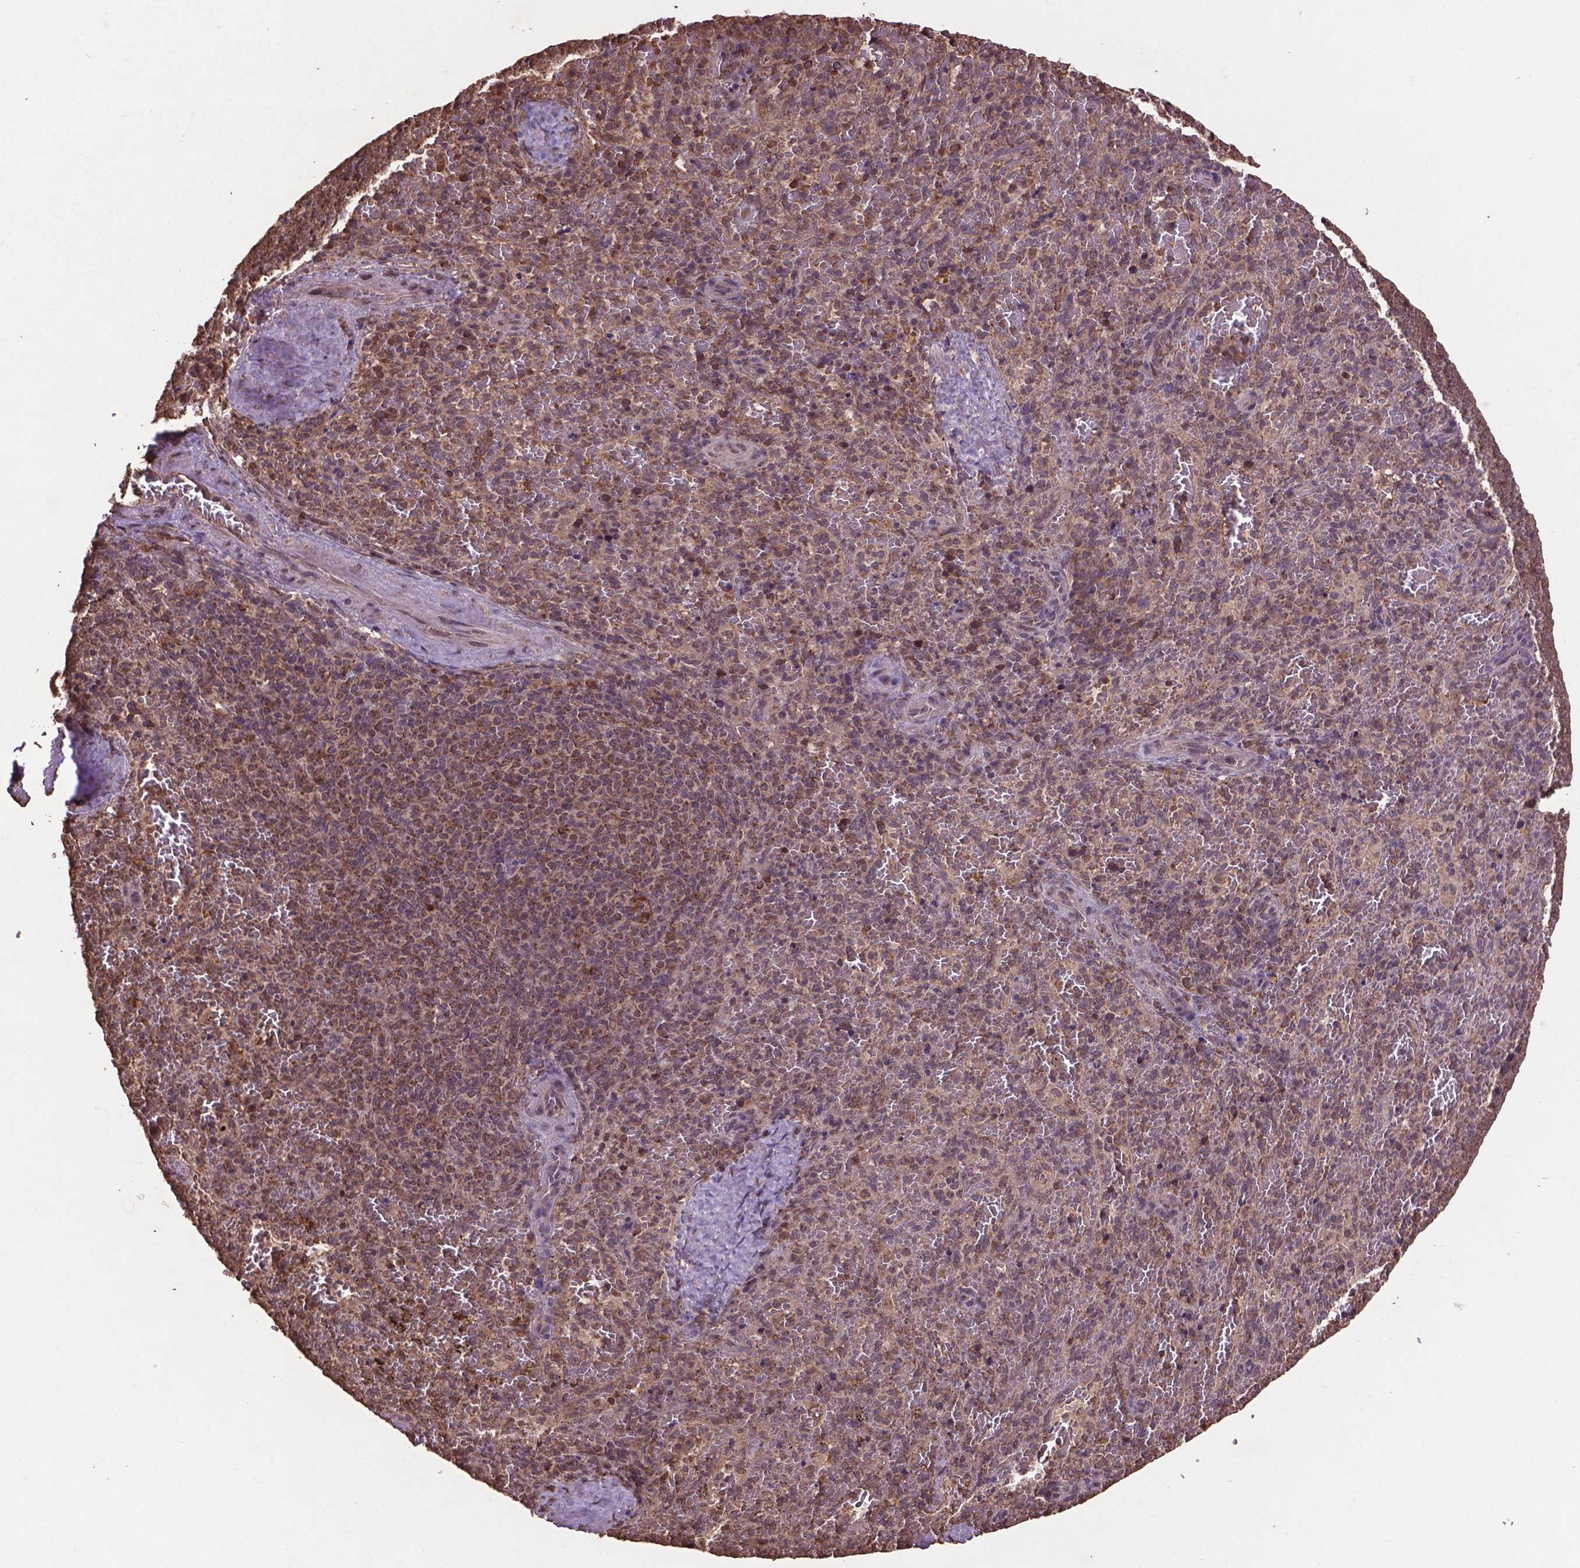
{"staining": {"intensity": "moderate", "quantity": "25%-75%", "location": "cytoplasmic/membranous"}, "tissue": "spleen", "cell_type": "Cells in red pulp", "image_type": "normal", "snomed": [{"axis": "morphology", "description": "Normal tissue, NOS"}, {"axis": "topography", "description": "Spleen"}], "caption": "Immunohistochemical staining of normal spleen exhibits medium levels of moderate cytoplasmic/membranous expression in approximately 25%-75% of cells in red pulp. The staining was performed using DAB, with brown indicating positive protein expression. Nuclei are stained blue with hematoxylin.", "gene": "DCAF1", "patient": {"sex": "female", "age": 50}}